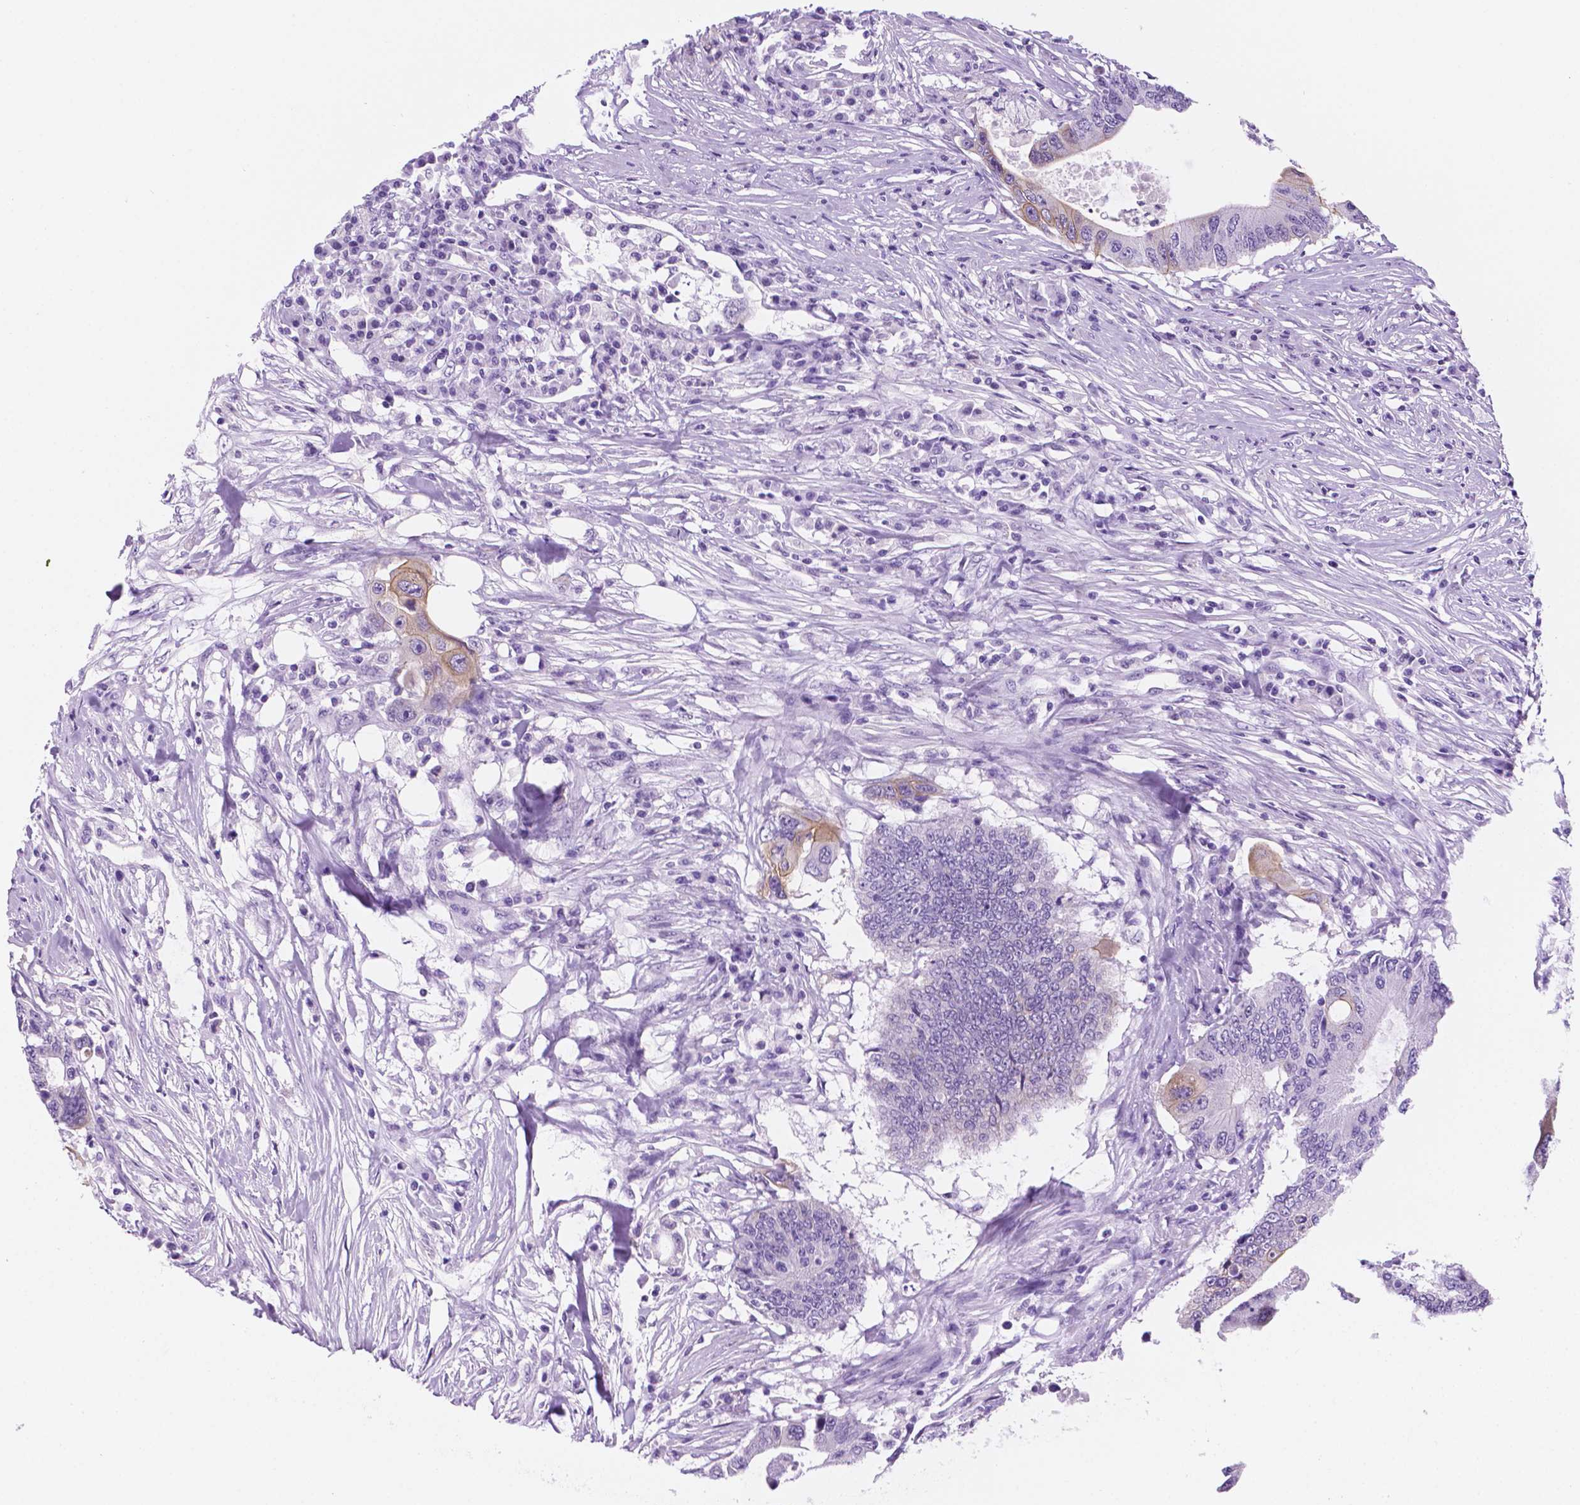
{"staining": {"intensity": "weak", "quantity": "<25%", "location": "cytoplasmic/membranous"}, "tissue": "colorectal cancer", "cell_type": "Tumor cells", "image_type": "cancer", "snomed": [{"axis": "morphology", "description": "Adenocarcinoma, NOS"}, {"axis": "topography", "description": "Colon"}], "caption": "Human colorectal cancer (adenocarcinoma) stained for a protein using immunohistochemistry demonstrates no staining in tumor cells.", "gene": "PPL", "patient": {"sex": "male", "age": 71}}